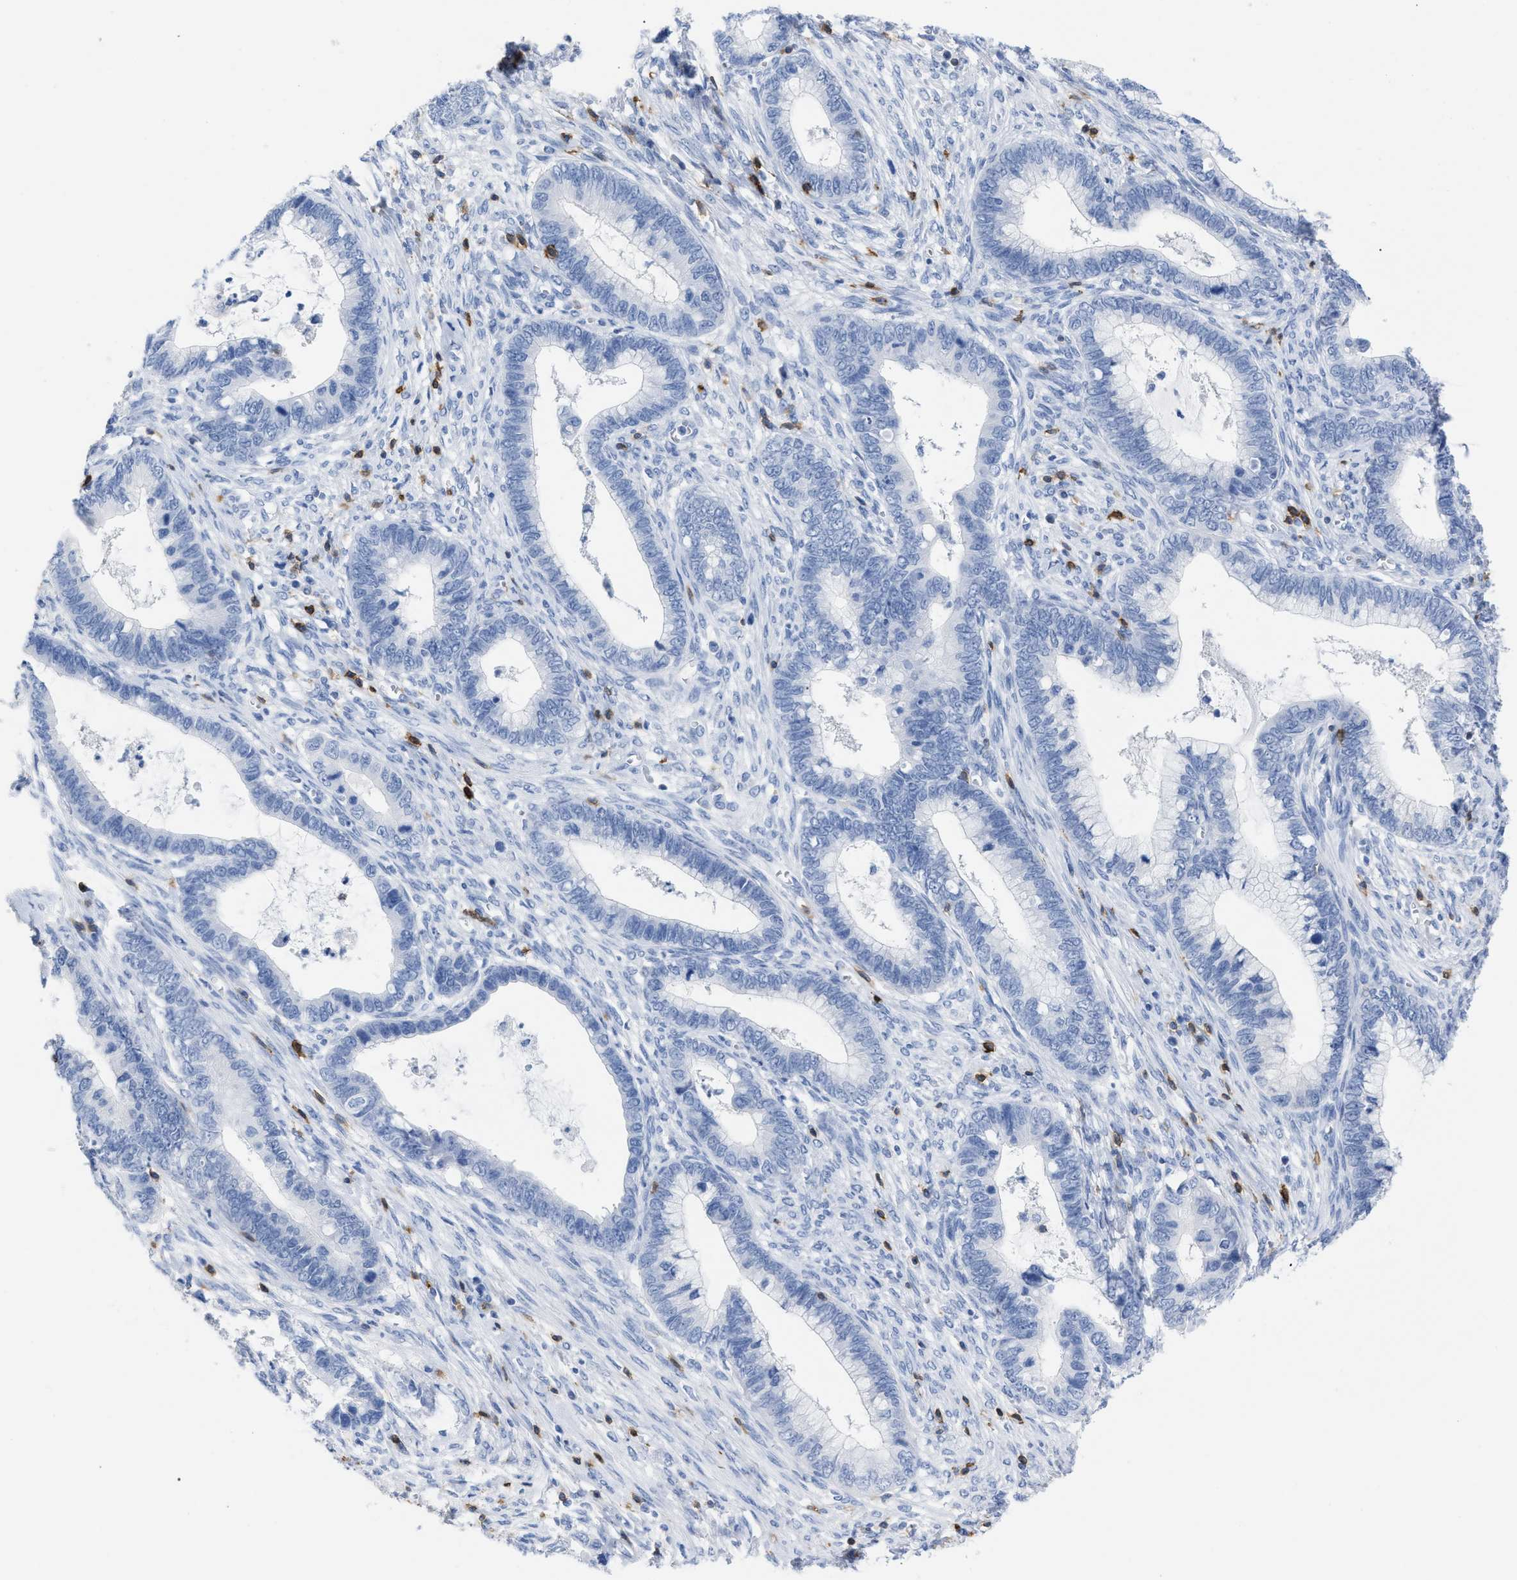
{"staining": {"intensity": "negative", "quantity": "none", "location": "none"}, "tissue": "cervical cancer", "cell_type": "Tumor cells", "image_type": "cancer", "snomed": [{"axis": "morphology", "description": "Adenocarcinoma, NOS"}, {"axis": "topography", "description": "Cervix"}], "caption": "A photomicrograph of human cervical cancer (adenocarcinoma) is negative for staining in tumor cells. (Immunohistochemistry, brightfield microscopy, high magnification).", "gene": "CD5", "patient": {"sex": "female", "age": 44}}